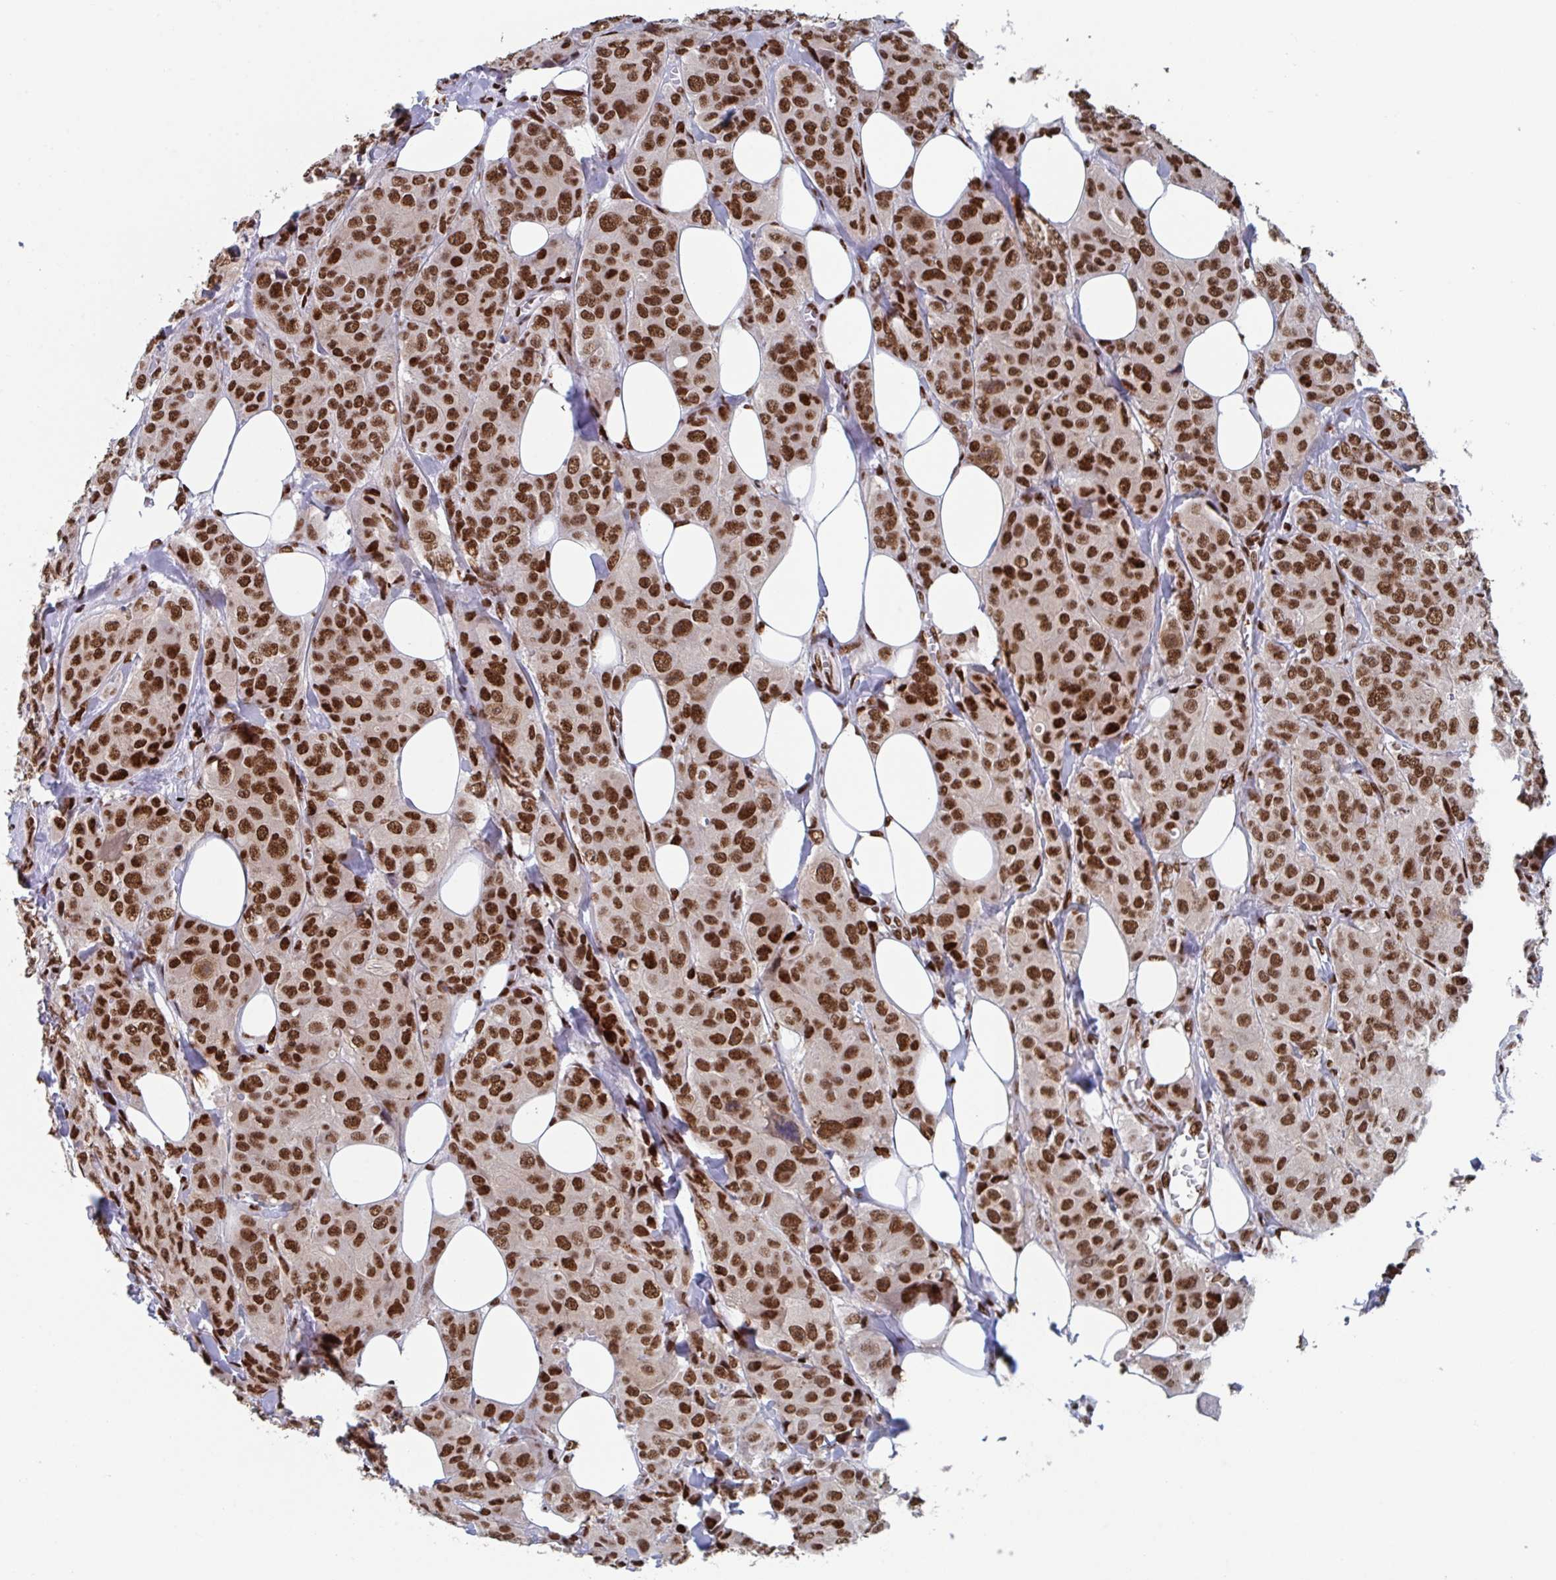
{"staining": {"intensity": "strong", "quantity": ">75%", "location": "nuclear"}, "tissue": "breast cancer", "cell_type": "Tumor cells", "image_type": "cancer", "snomed": [{"axis": "morphology", "description": "Duct carcinoma"}, {"axis": "topography", "description": "Breast"}], "caption": "This image reveals immunohistochemistry (IHC) staining of infiltrating ductal carcinoma (breast), with high strong nuclear expression in about >75% of tumor cells.", "gene": "ZNF607", "patient": {"sex": "female", "age": 43}}